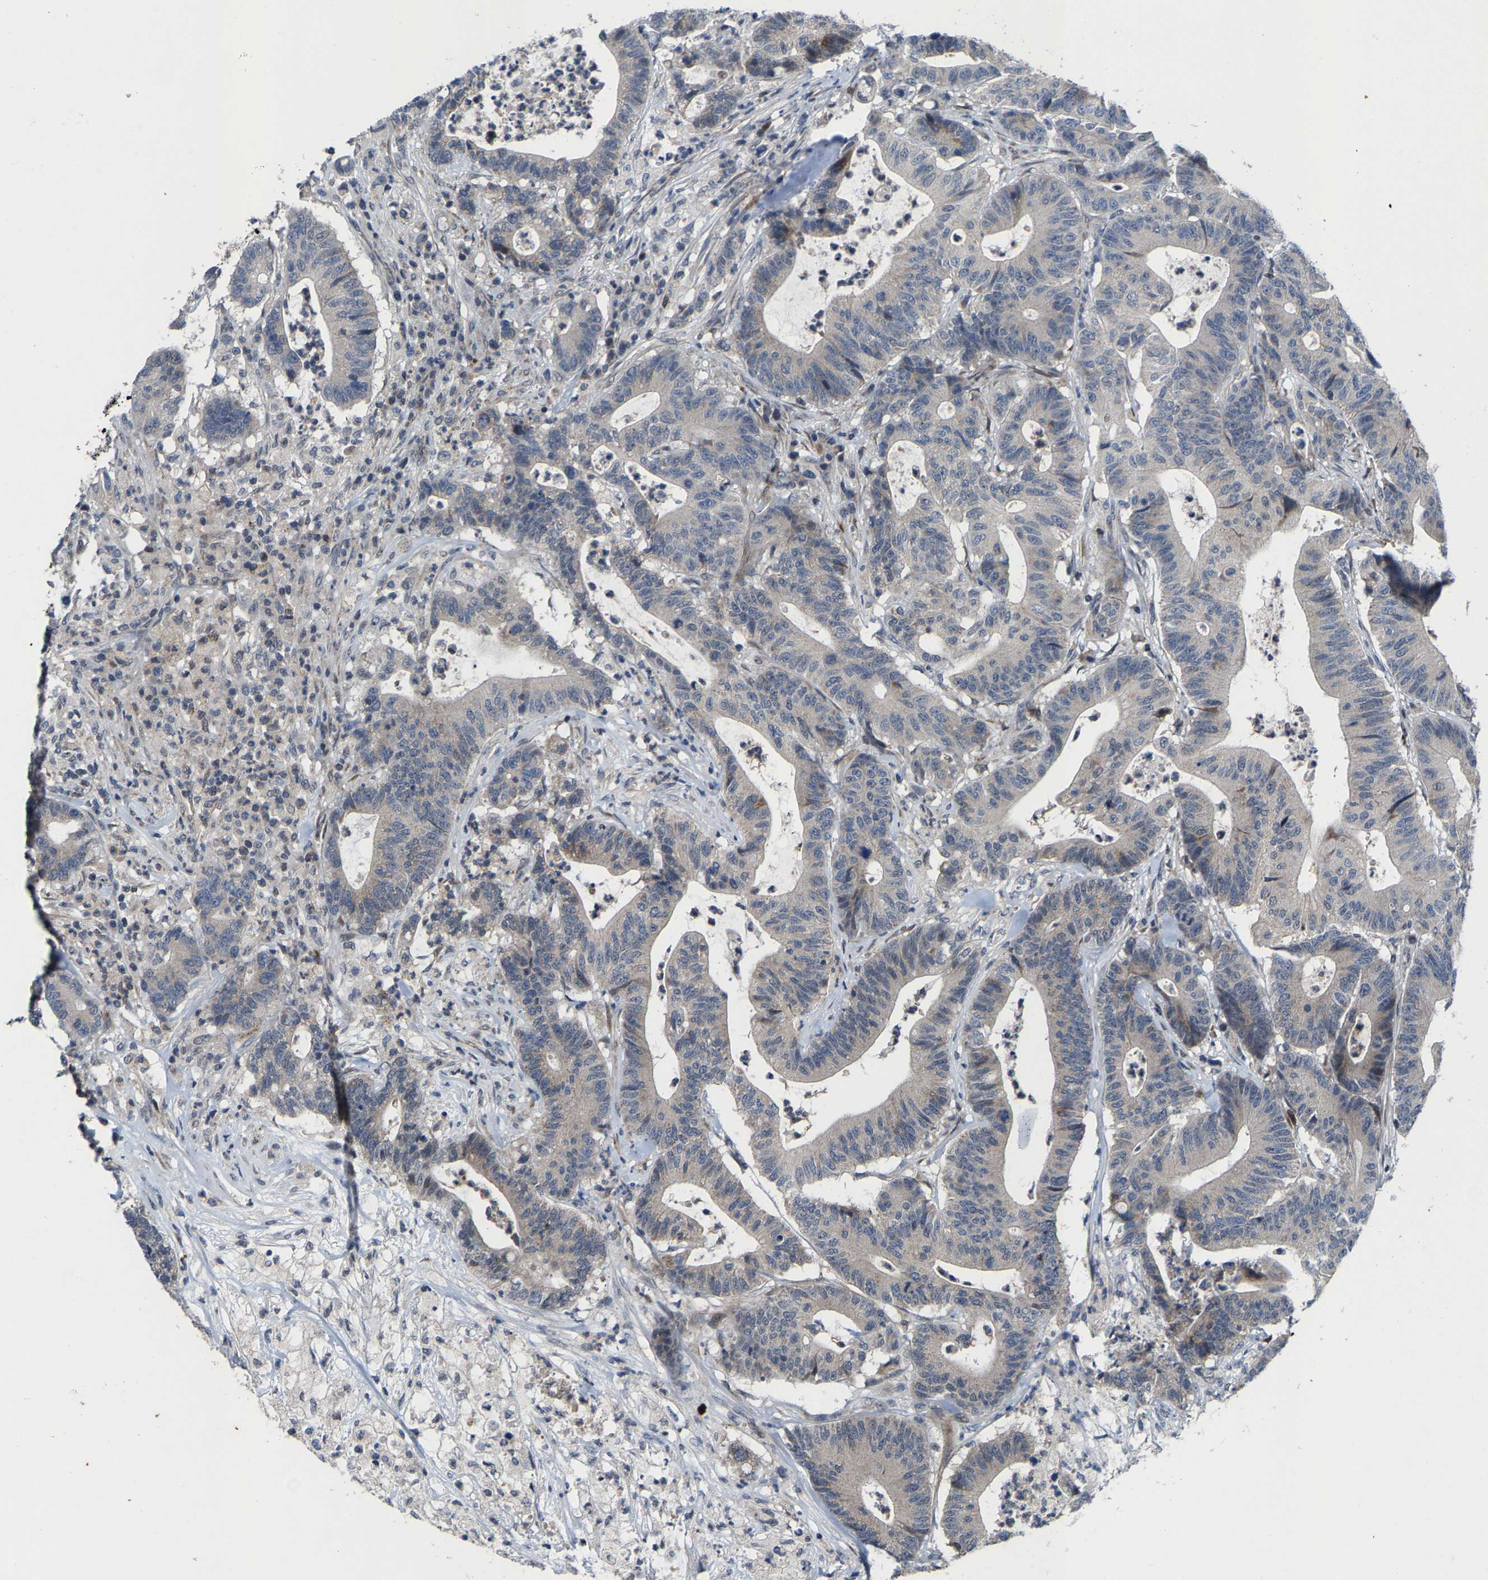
{"staining": {"intensity": "moderate", "quantity": "<25%", "location": "cytoplasmic/membranous"}, "tissue": "colorectal cancer", "cell_type": "Tumor cells", "image_type": "cancer", "snomed": [{"axis": "morphology", "description": "Adenocarcinoma, NOS"}, {"axis": "topography", "description": "Colon"}], "caption": "Adenocarcinoma (colorectal) tissue shows moderate cytoplasmic/membranous expression in approximately <25% of tumor cells", "gene": "TDRKH", "patient": {"sex": "female", "age": 84}}